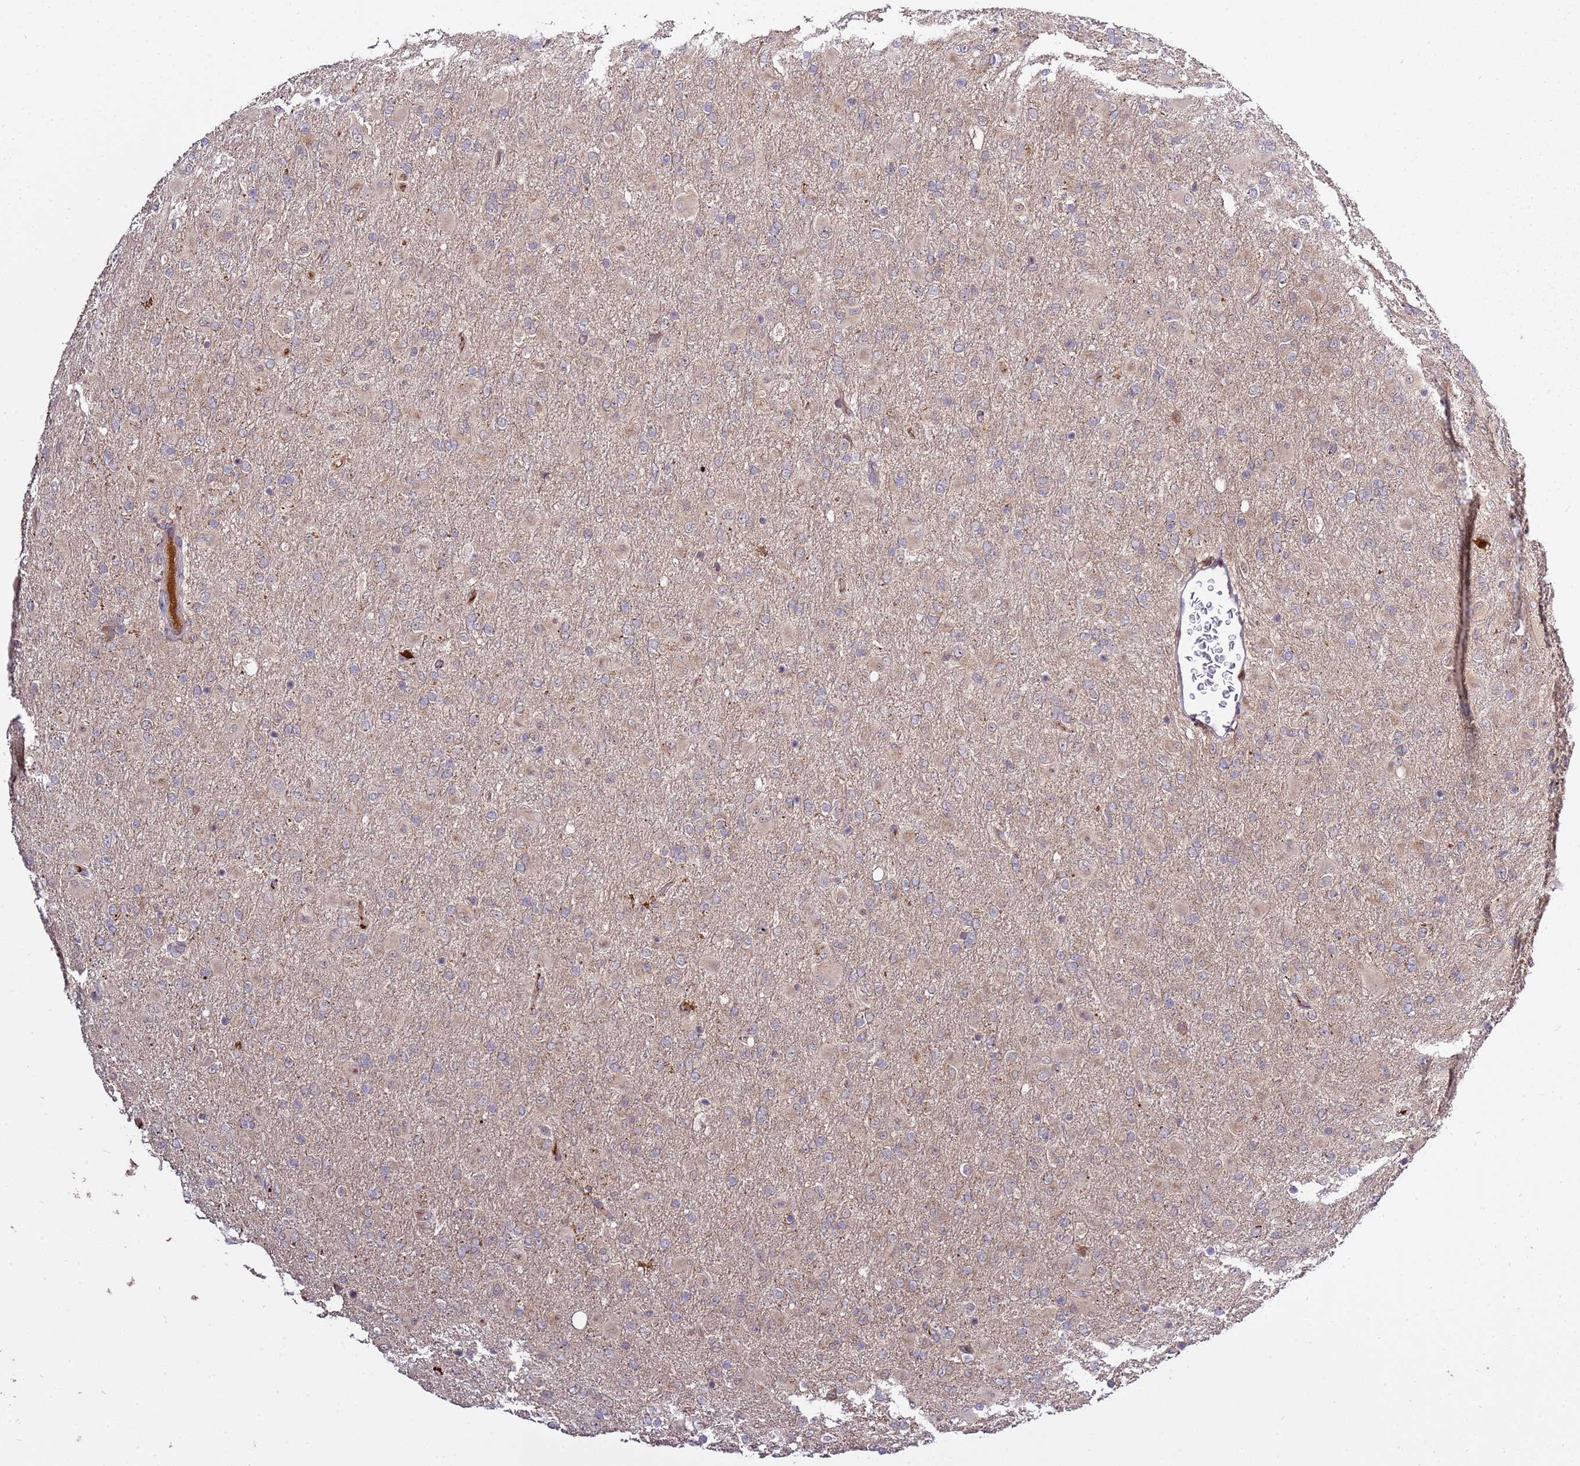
{"staining": {"intensity": "weak", "quantity": "25%-75%", "location": "cytoplasmic/membranous"}, "tissue": "glioma", "cell_type": "Tumor cells", "image_type": "cancer", "snomed": [{"axis": "morphology", "description": "Glioma, malignant, Low grade"}, {"axis": "topography", "description": "Brain"}], "caption": "Immunohistochemistry (IHC) (DAB (3,3'-diaminobenzidine)) staining of human glioma displays weak cytoplasmic/membranous protein expression in about 25%-75% of tumor cells.", "gene": "ZNF624", "patient": {"sex": "male", "age": 65}}